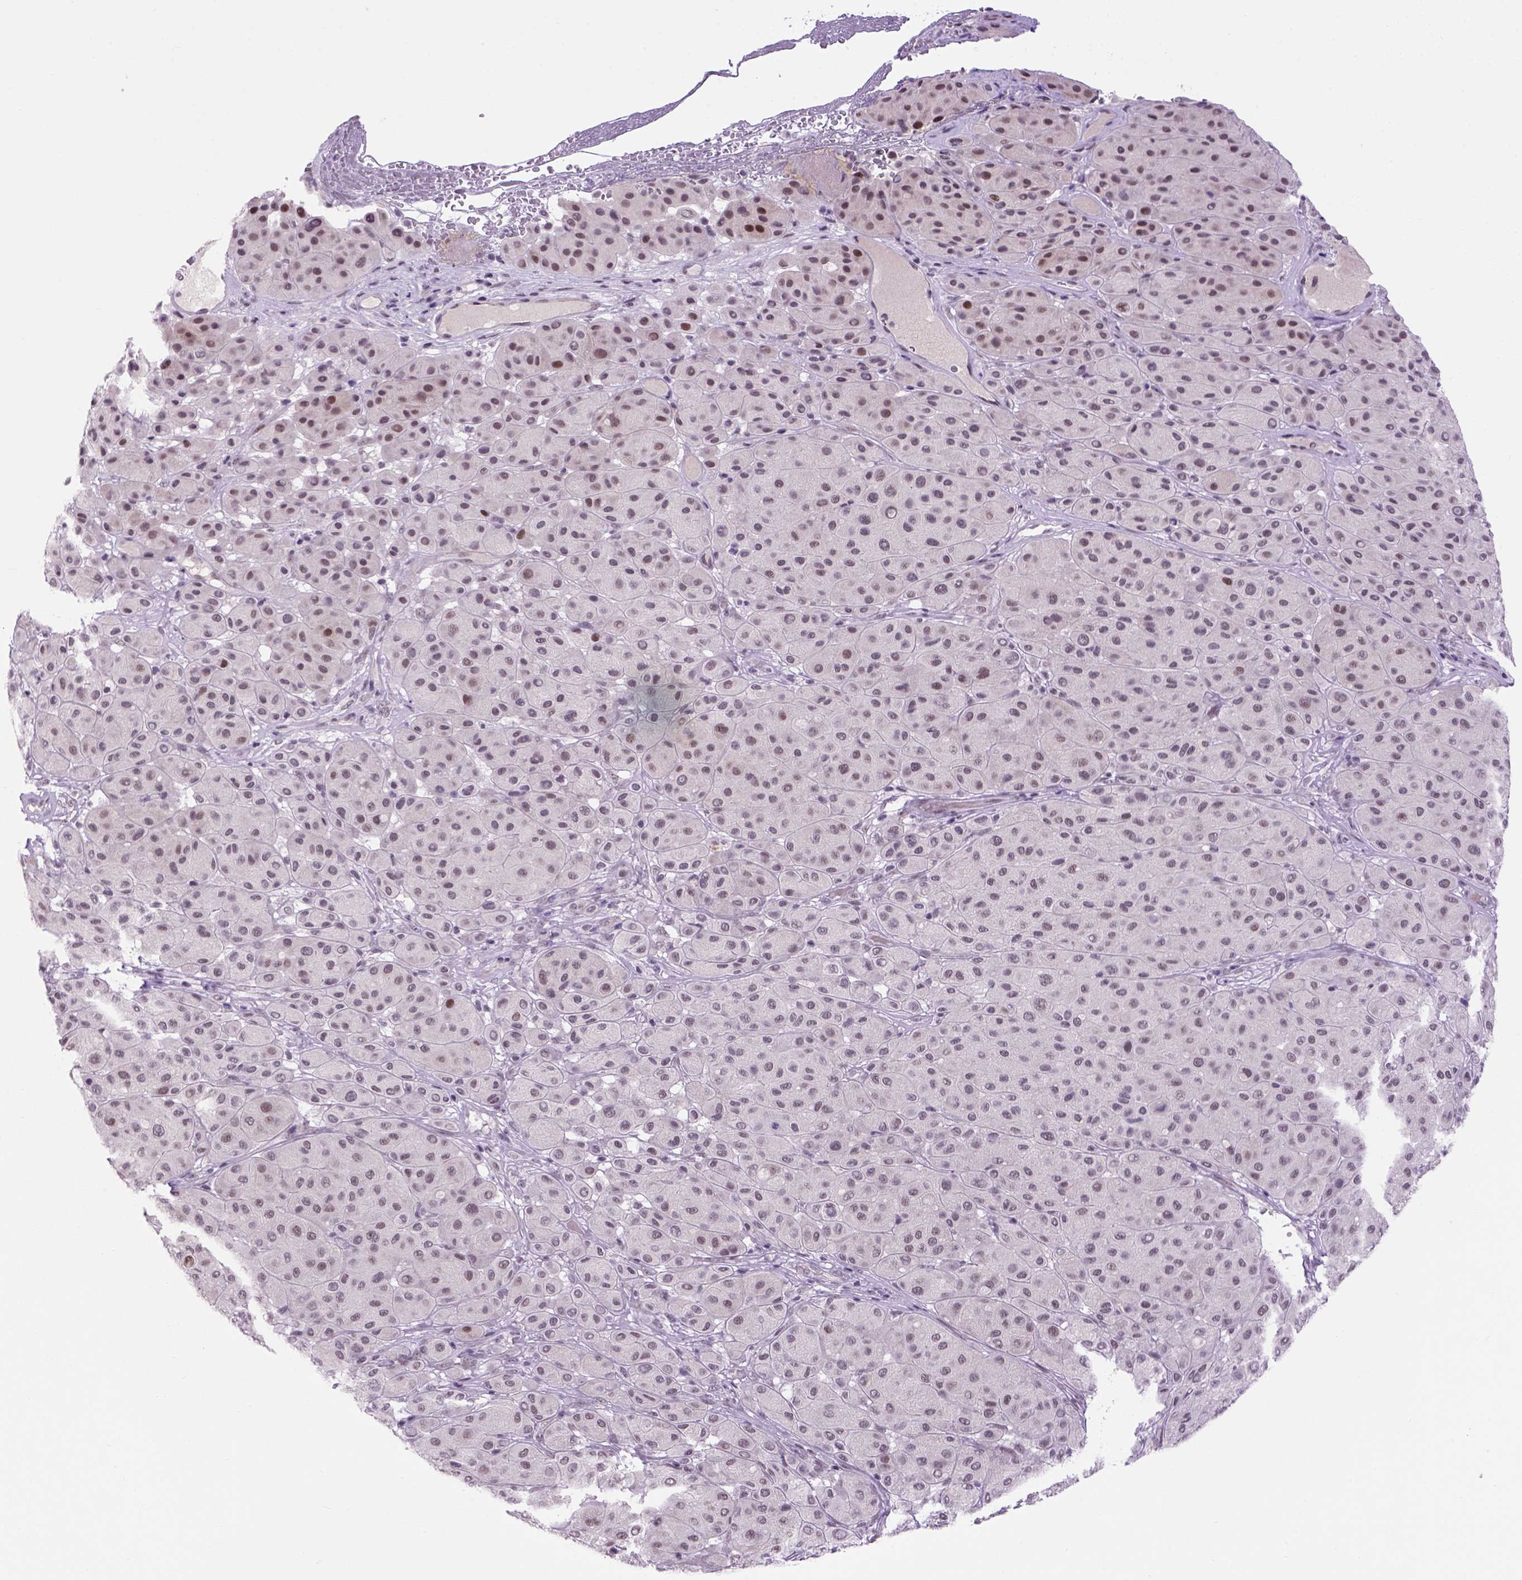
{"staining": {"intensity": "moderate", "quantity": "<25%", "location": "nuclear"}, "tissue": "melanoma", "cell_type": "Tumor cells", "image_type": "cancer", "snomed": [{"axis": "morphology", "description": "Malignant melanoma, Metastatic site"}, {"axis": "topography", "description": "Smooth muscle"}], "caption": "This is an image of immunohistochemistry (IHC) staining of malignant melanoma (metastatic site), which shows moderate staining in the nuclear of tumor cells.", "gene": "TBPL1", "patient": {"sex": "male", "age": 41}}